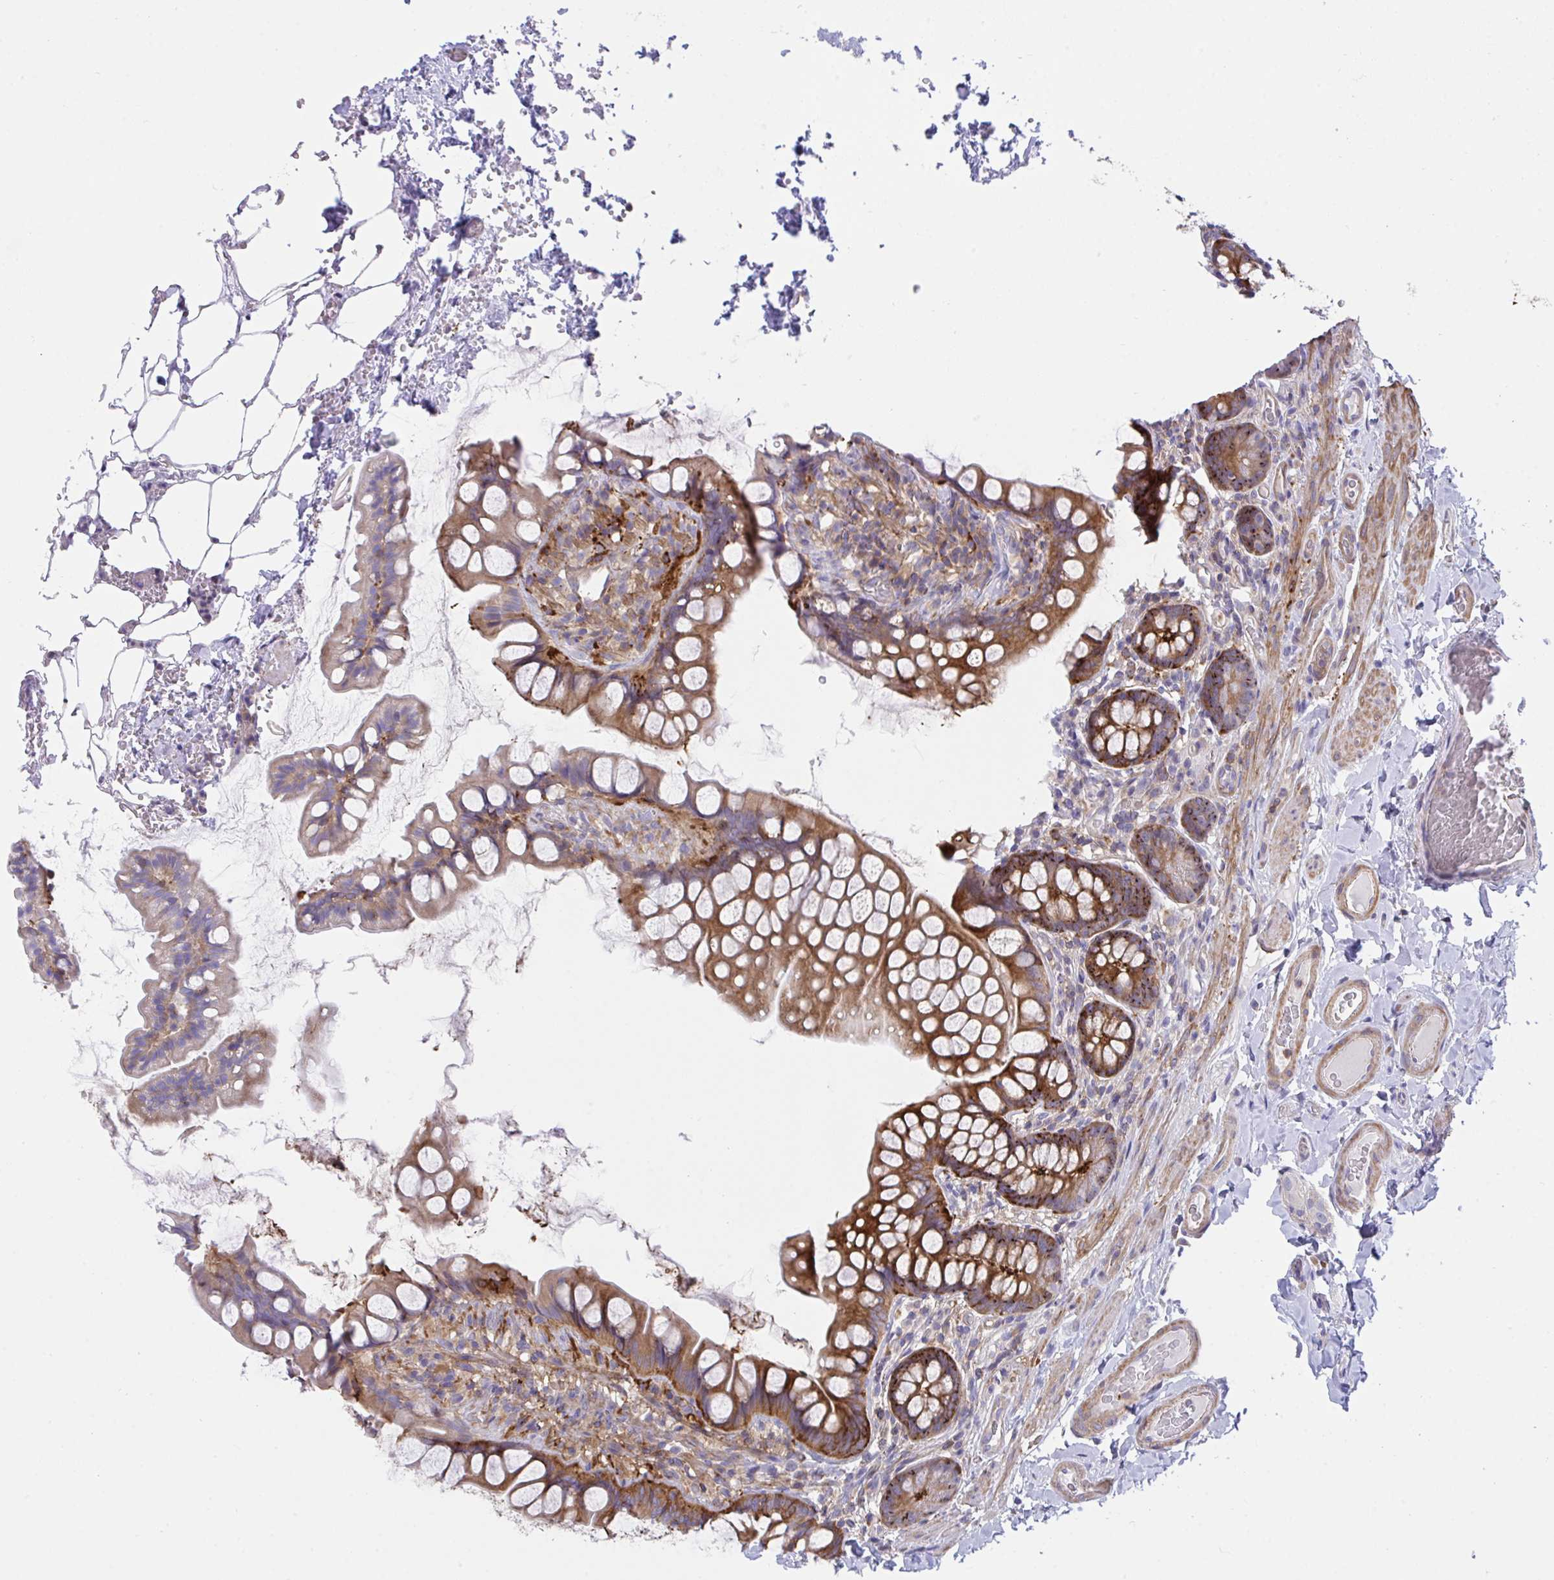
{"staining": {"intensity": "strong", "quantity": ">75%", "location": "cytoplasmic/membranous"}, "tissue": "small intestine", "cell_type": "Glandular cells", "image_type": "normal", "snomed": [{"axis": "morphology", "description": "Normal tissue, NOS"}, {"axis": "topography", "description": "Small intestine"}], "caption": "Immunohistochemical staining of normal small intestine exhibits high levels of strong cytoplasmic/membranous staining in approximately >75% of glandular cells. (DAB IHC with brightfield microscopy, high magnification).", "gene": "PPIH", "patient": {"sex": "male", "age": 70}}